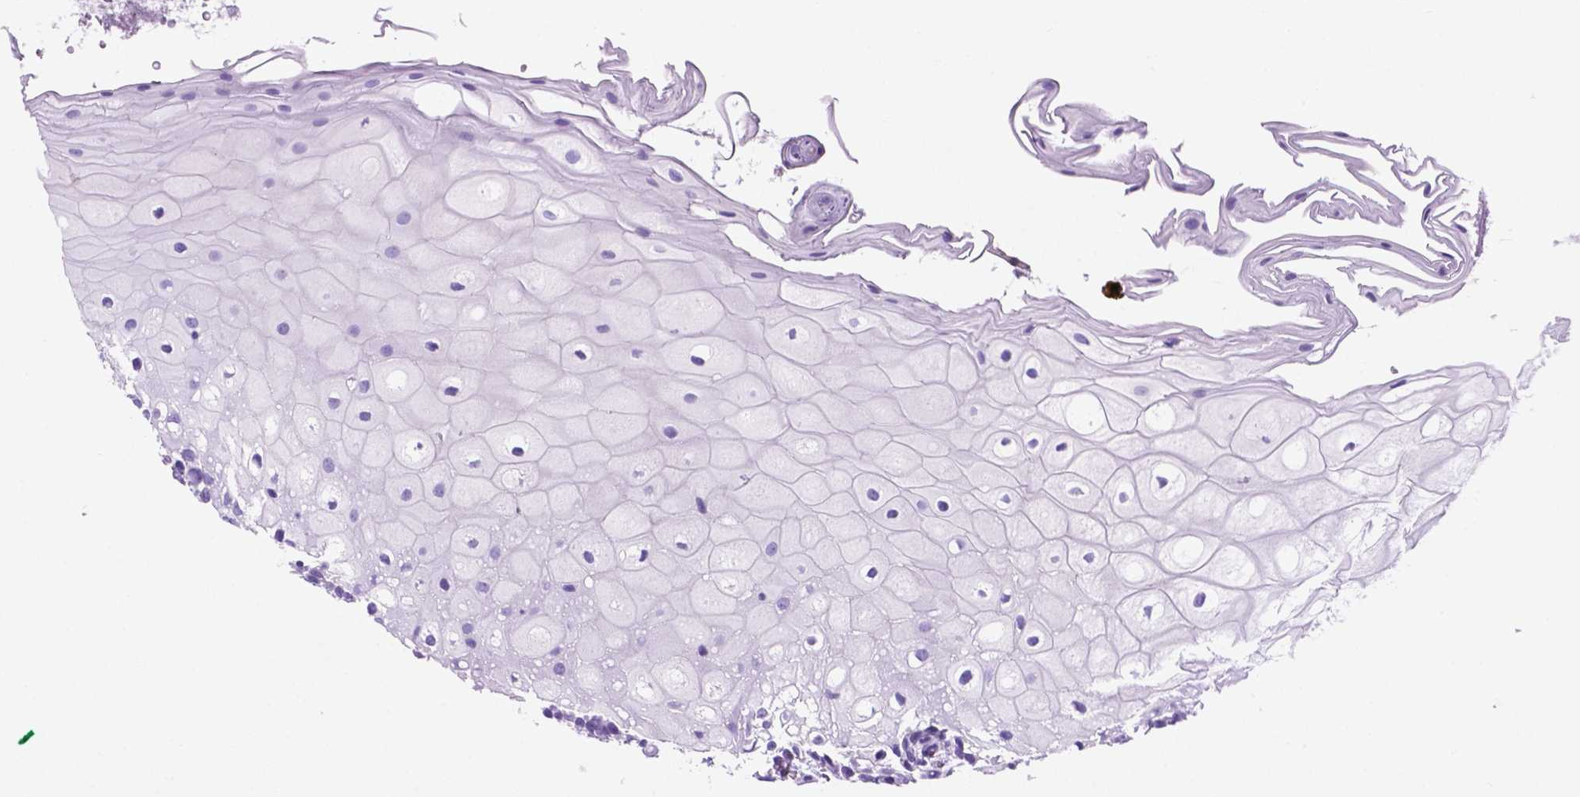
{"staining": {"intensity": "negative", "quantity": "none", "location": "none"}, "tissue": "oral mucosa", "cell_type": "Squamous epithelial cells", "image_type": "normal", "snomed": [{"axis": "morphology", "description": "Normal tissue, NOS"}, {"axis": "morphology", "description": "Squamous cell carcinoma, NOS"}, {"axis": "topography", "description": "Oral tissue"}, {"axis": "topography", "description": "Head-Neck"}], "caption": "DAB (3,3'-diaminobenzidine) immunohistochemical staining of unremarkable human oral mucosa exhibits no significant staining in squamous epithelial cells.", "gene": "C17orf107", "patient": {"sex": "male", "age": 69}}